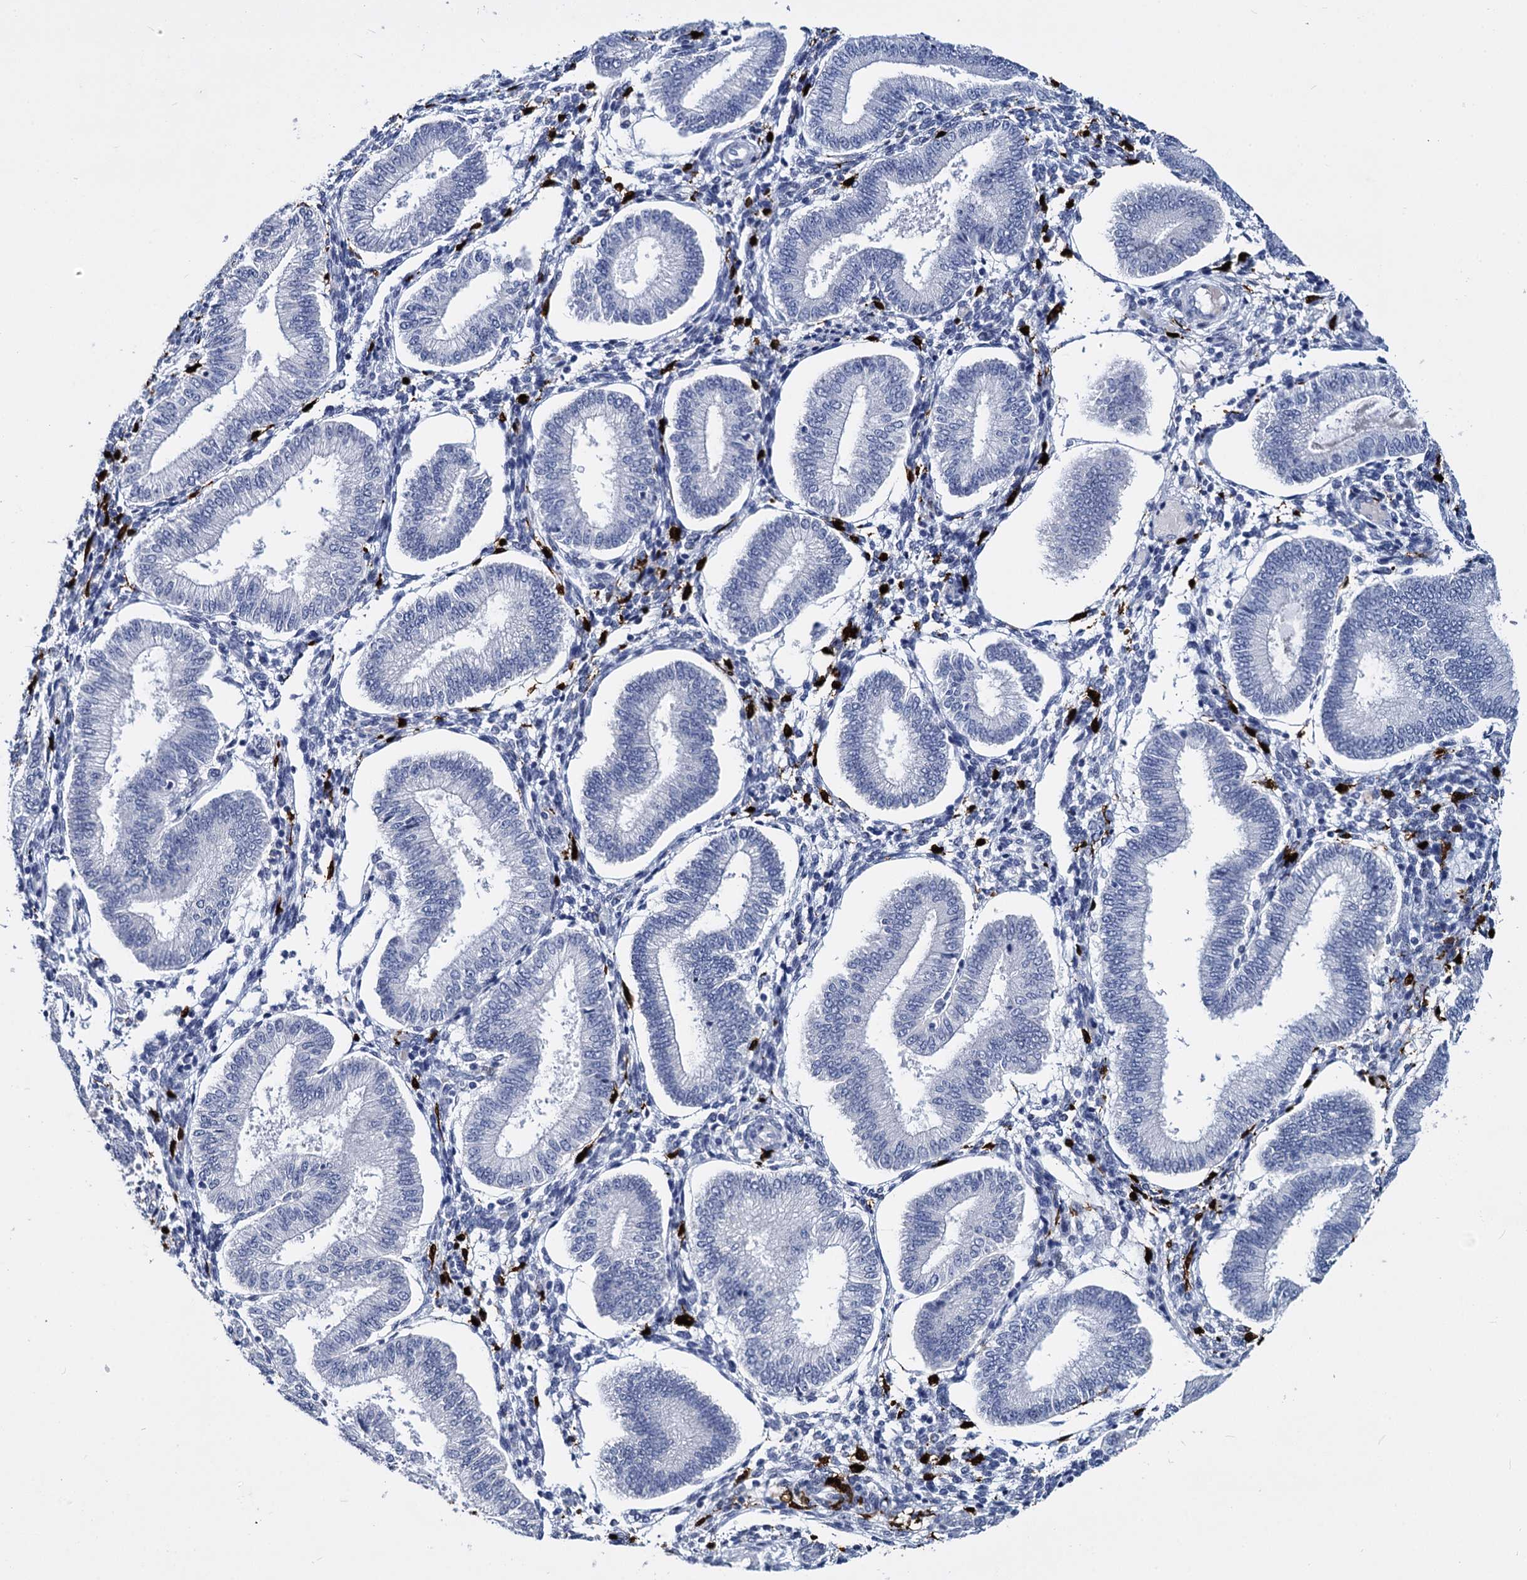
{"staining": {"intensity": "negative", "quantity": "none", "location": "none"}, "tissue": "endometrium", "cell_type": "Cells in endometrial stroma", "image_type": "normal", "snomed": [{"axis": "morphology", "description": "Normal tissue, NOS"}, {"axis": "topography", "description": "Endometrium"}], "caption": "Protein analysis of unremarkable endometrium exhibits no significant expression in cells in endometrial stroma. (DAB (3,3'-diaminobenzidine) immunohistochemistry with hematoxylin counter stain).", "gene": "MAGEA4", "patient": {"sex": "female", "age": 39}}